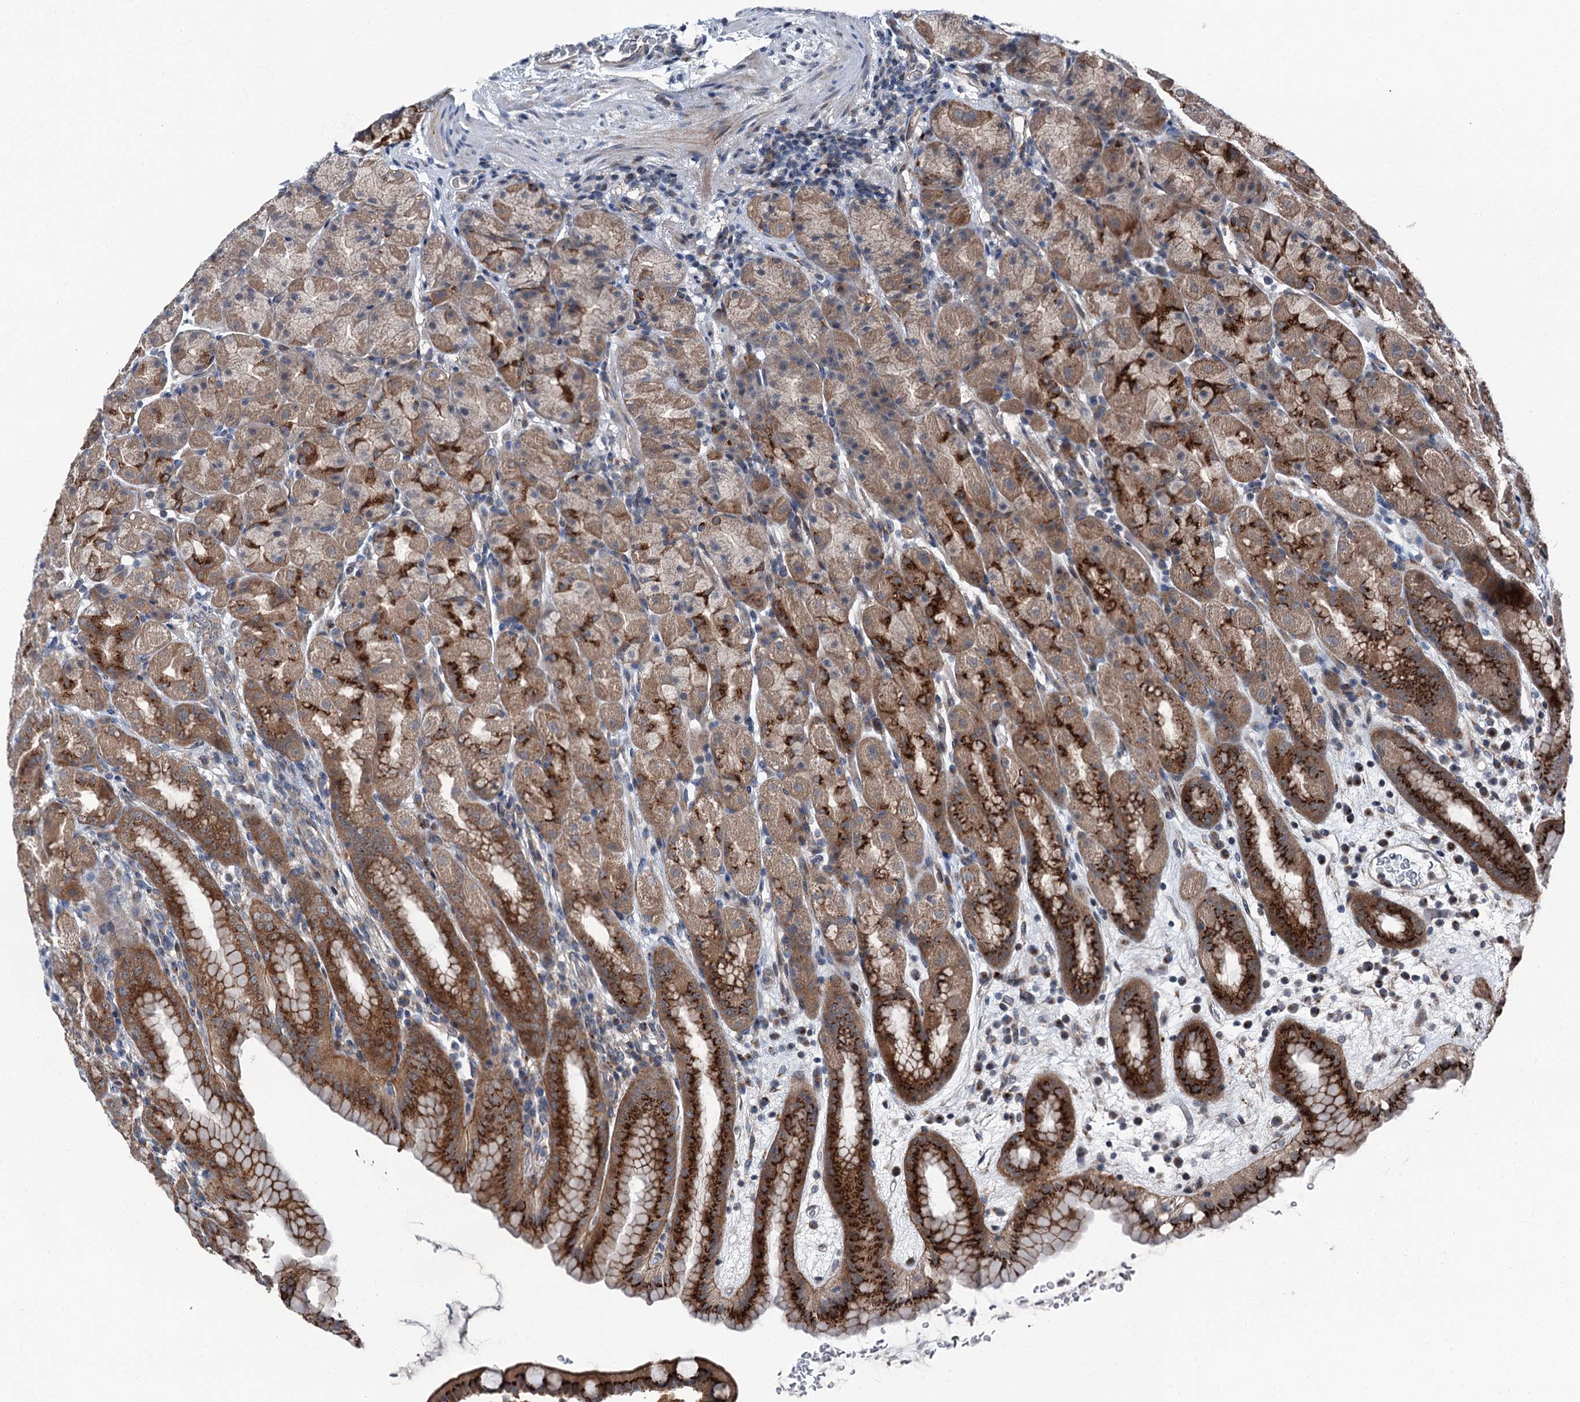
{"staining": {"intensity": "strong", "quantity": "25%-75%", "location": "cytoplasmic/membranous"}, "tissue": "stomach", "cell_type": "Glandular cells", "image_type": "normal", "snomed": [{"axis": "morphology", "description": "Normal tissue, NOS"}, {"axis": "topography", "description": "Stomach, upper"}], "caption": "Glandular cells demonstrate strong cytoplasmic/membranous positivity in approximately 25%-75% of cells in unremarkable stomach. (Brightfield microscopy of DAB IHC at high magnification).", "gene": "POLR1D", "patient": {"sex": "male", "age": 68}}